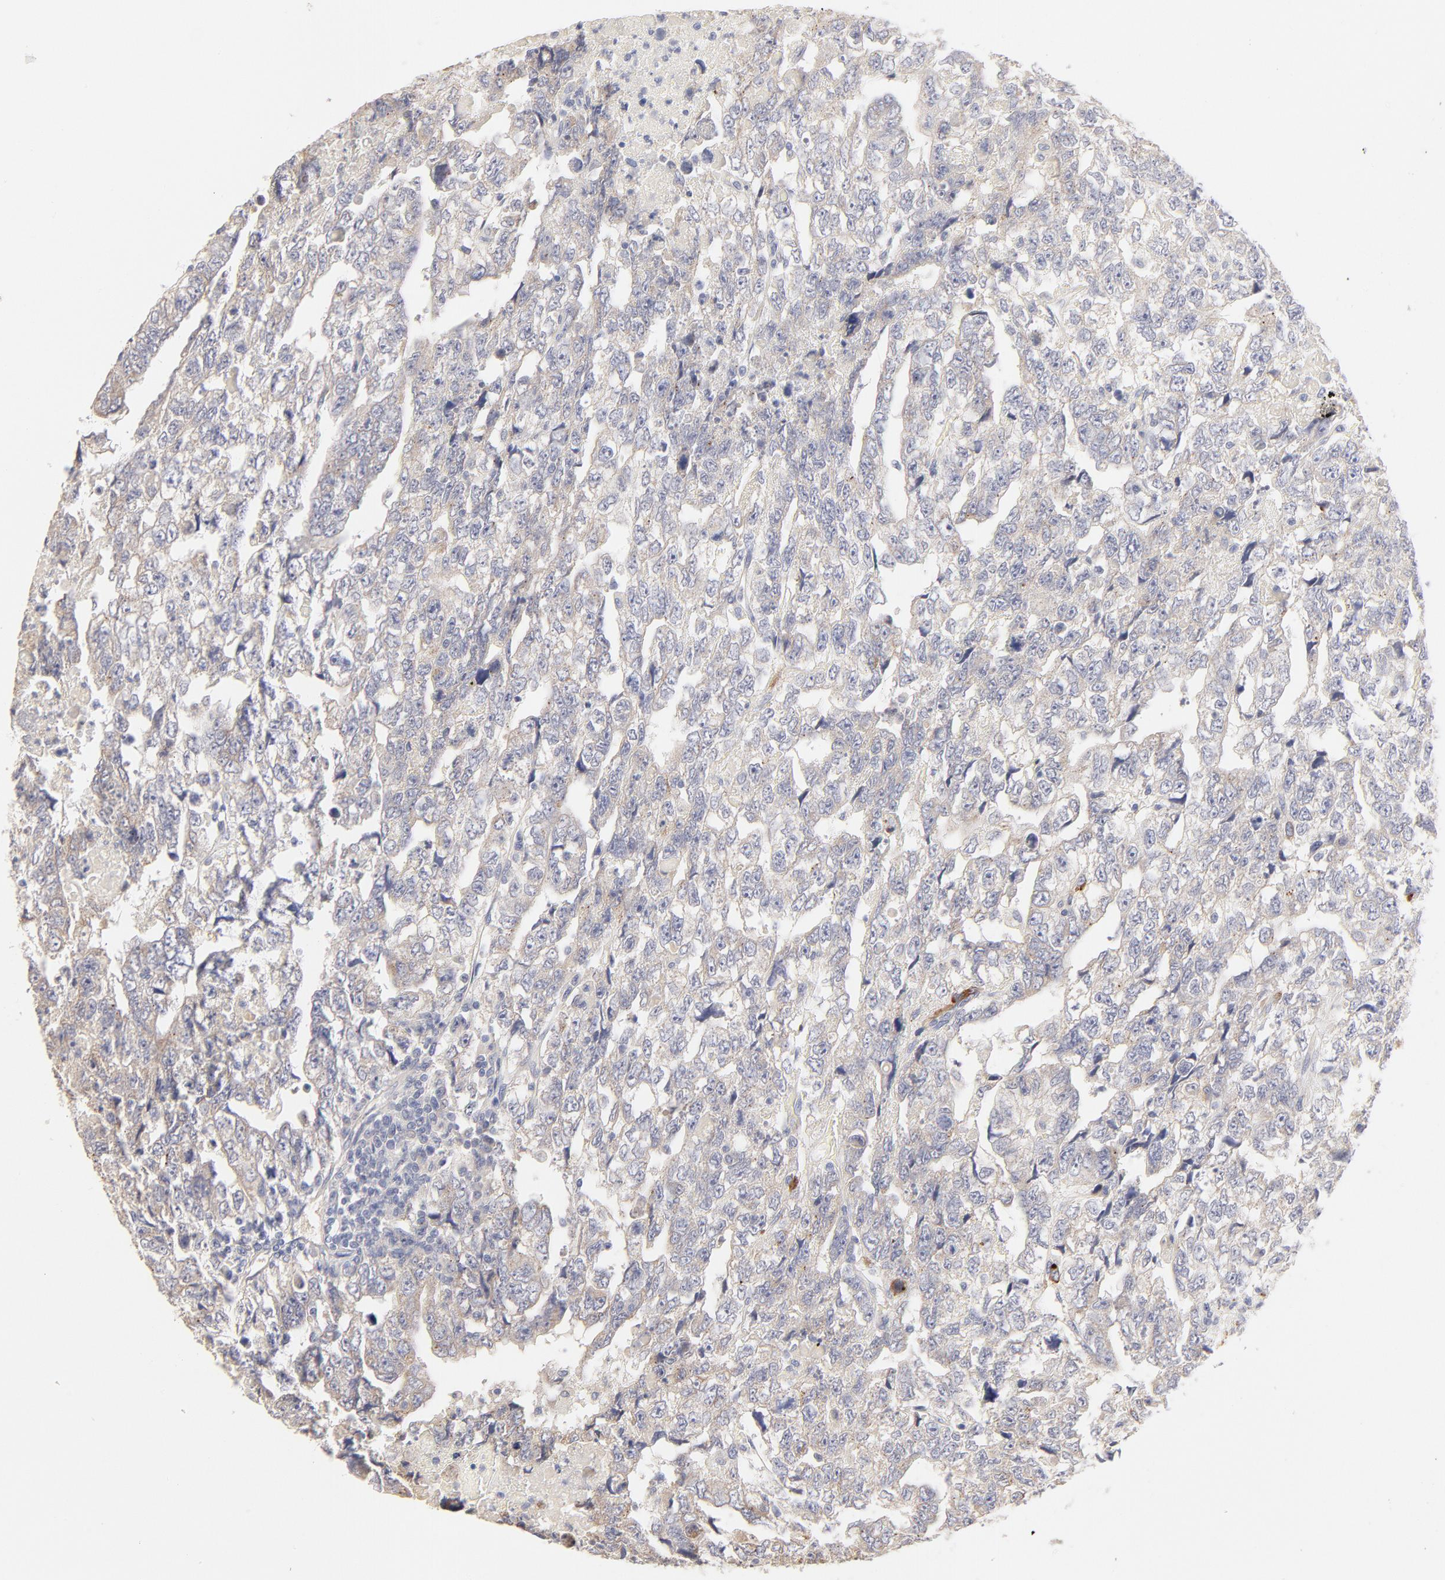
{"staining": {"intensity": "negative", "quantity": "none", "location": "none"}, "tissue": "testis cancer", "cell_type": "Tumor cells", "image_type": "cancer", "snomed": [{"axis": "morphology", "description": "Carcinoma, Embryonal, NOS"}, {"axis": "topography", "description": "Testis"}], "caption": "Immunohistochemical staining of human testis embryonal carcinoma reveals no significant staining in tumor cells.", "gene": "NKX2-2", "patient": {"sex": "male", "age": 36}}